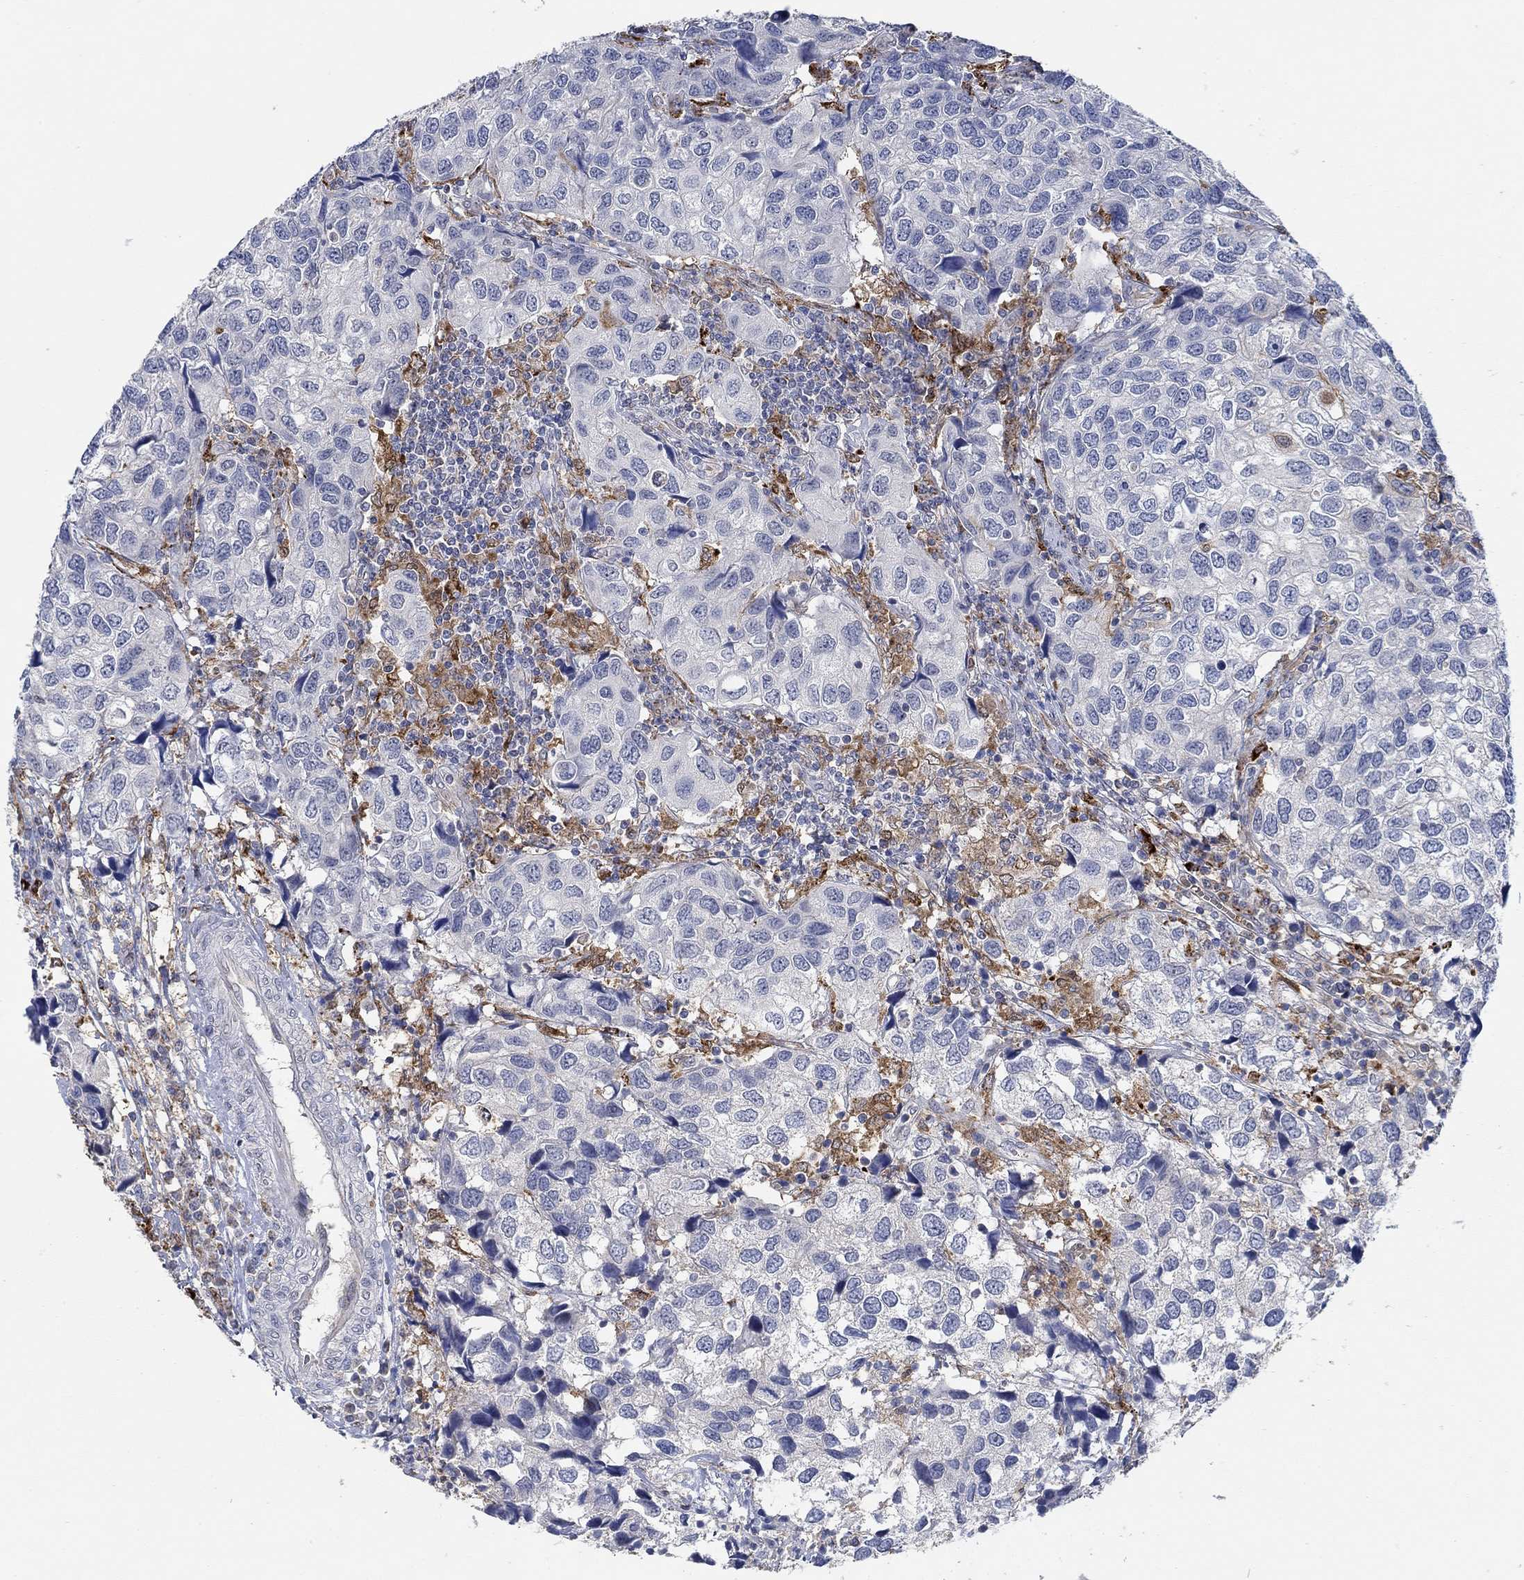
{"staining": {"intensity": "negative", "quantity": "none", "location": "none"}, "tissue": "urothelial cancer", "cell_type": "Tumor cells", "image_type": "cancer", "snomed": [{"axis": "morphology", "description": "Urothelial carcinoma, High grade"}, {"axis": "topography", "description": "Urinary bladder"}], "caption": "Immunohistochemistry of human urothelial cancer displays no staining in tumor cells.", "gene": "MPP1", "patient": {"sex": "male", "age": 79}}